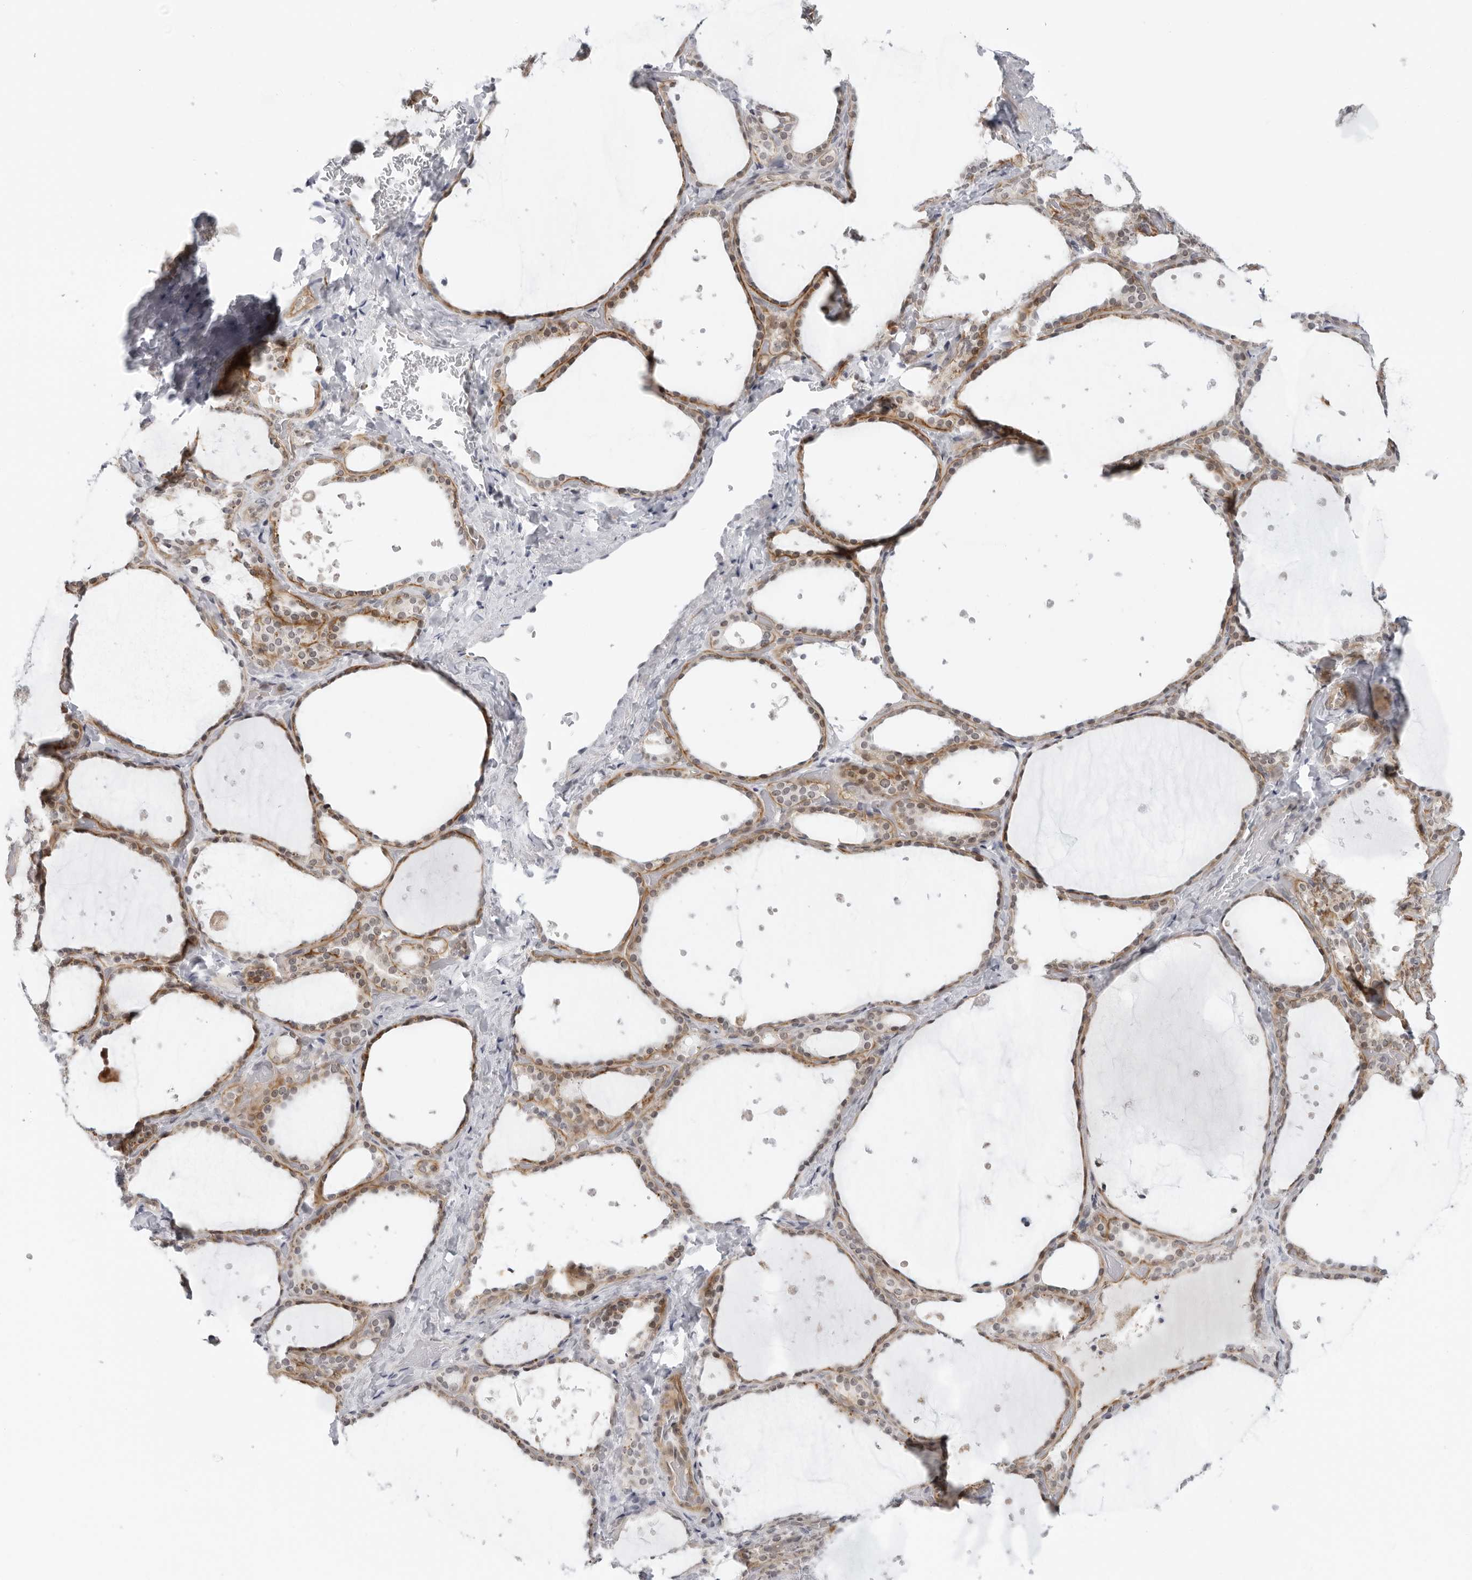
{"staining": {"intensity": "moderate", "quantity": "25%-75%", "location": "cytoplasmic/membranous"}, "tissue": "thyroid gland", "cell_type": "Glandular cells", "image_type": "normal", "snomed": [{"axis": "morphology", "description": "Normal tissue, NOS"}, {"axis": "topography", "description": "Thyroid gland"}], "caption": "This micrograph demonstrates benign thyroid gland stained with IHC to label a protein in brown. The cytoplasmic/membranous of glandular cells show moderate positivity for the protein. Nuclei are counter-stained blue.", "gene": "SUGCT", "patient": {"sex": "female", "age": 44}}